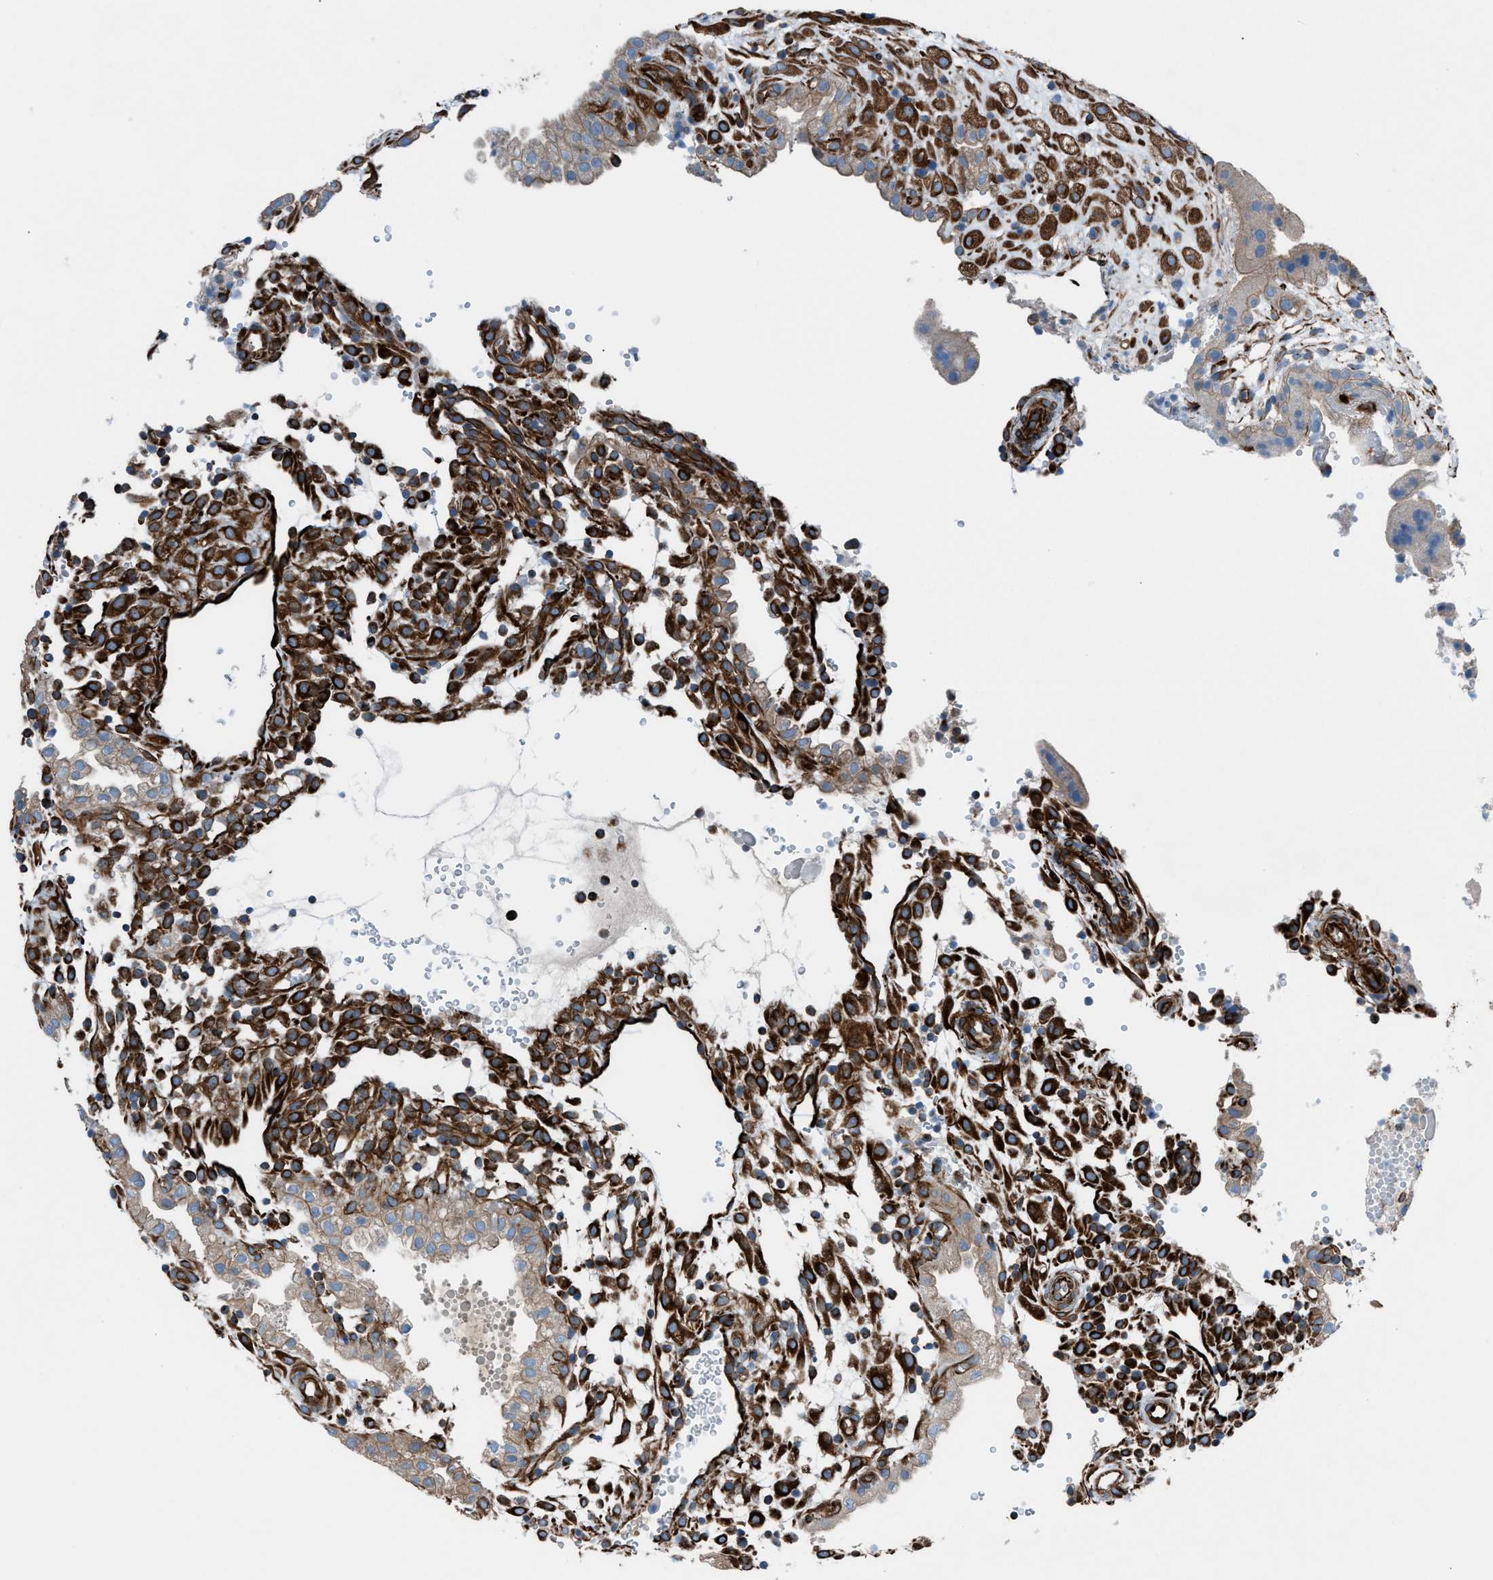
{"staining": {"intensity": "moderate", "quantity": ">75%", "location": "cytoplasmic/membranous"}, "tissue": "placenta", "cell_type": "Decidual cells", "image_type": "normal", "snomed": [{"axis": "morphology", "description": "Normal tissue, NOS"}, {"axis": "topography", "description": "Placenta"}], "caption": "Immunohistochemical staining of unremarkable human placenta shows medium levels of moderate cytoplasmic/membranous expression in about >75% of decidual cells. Using DAB (3,3'-diaminobenzidine) (brown) and hematoxylin (blue) stains, captured at high magnification using brightfield microscopy.", "gene": "CABP7", "patient": {"sex": "female", "age": 18}}